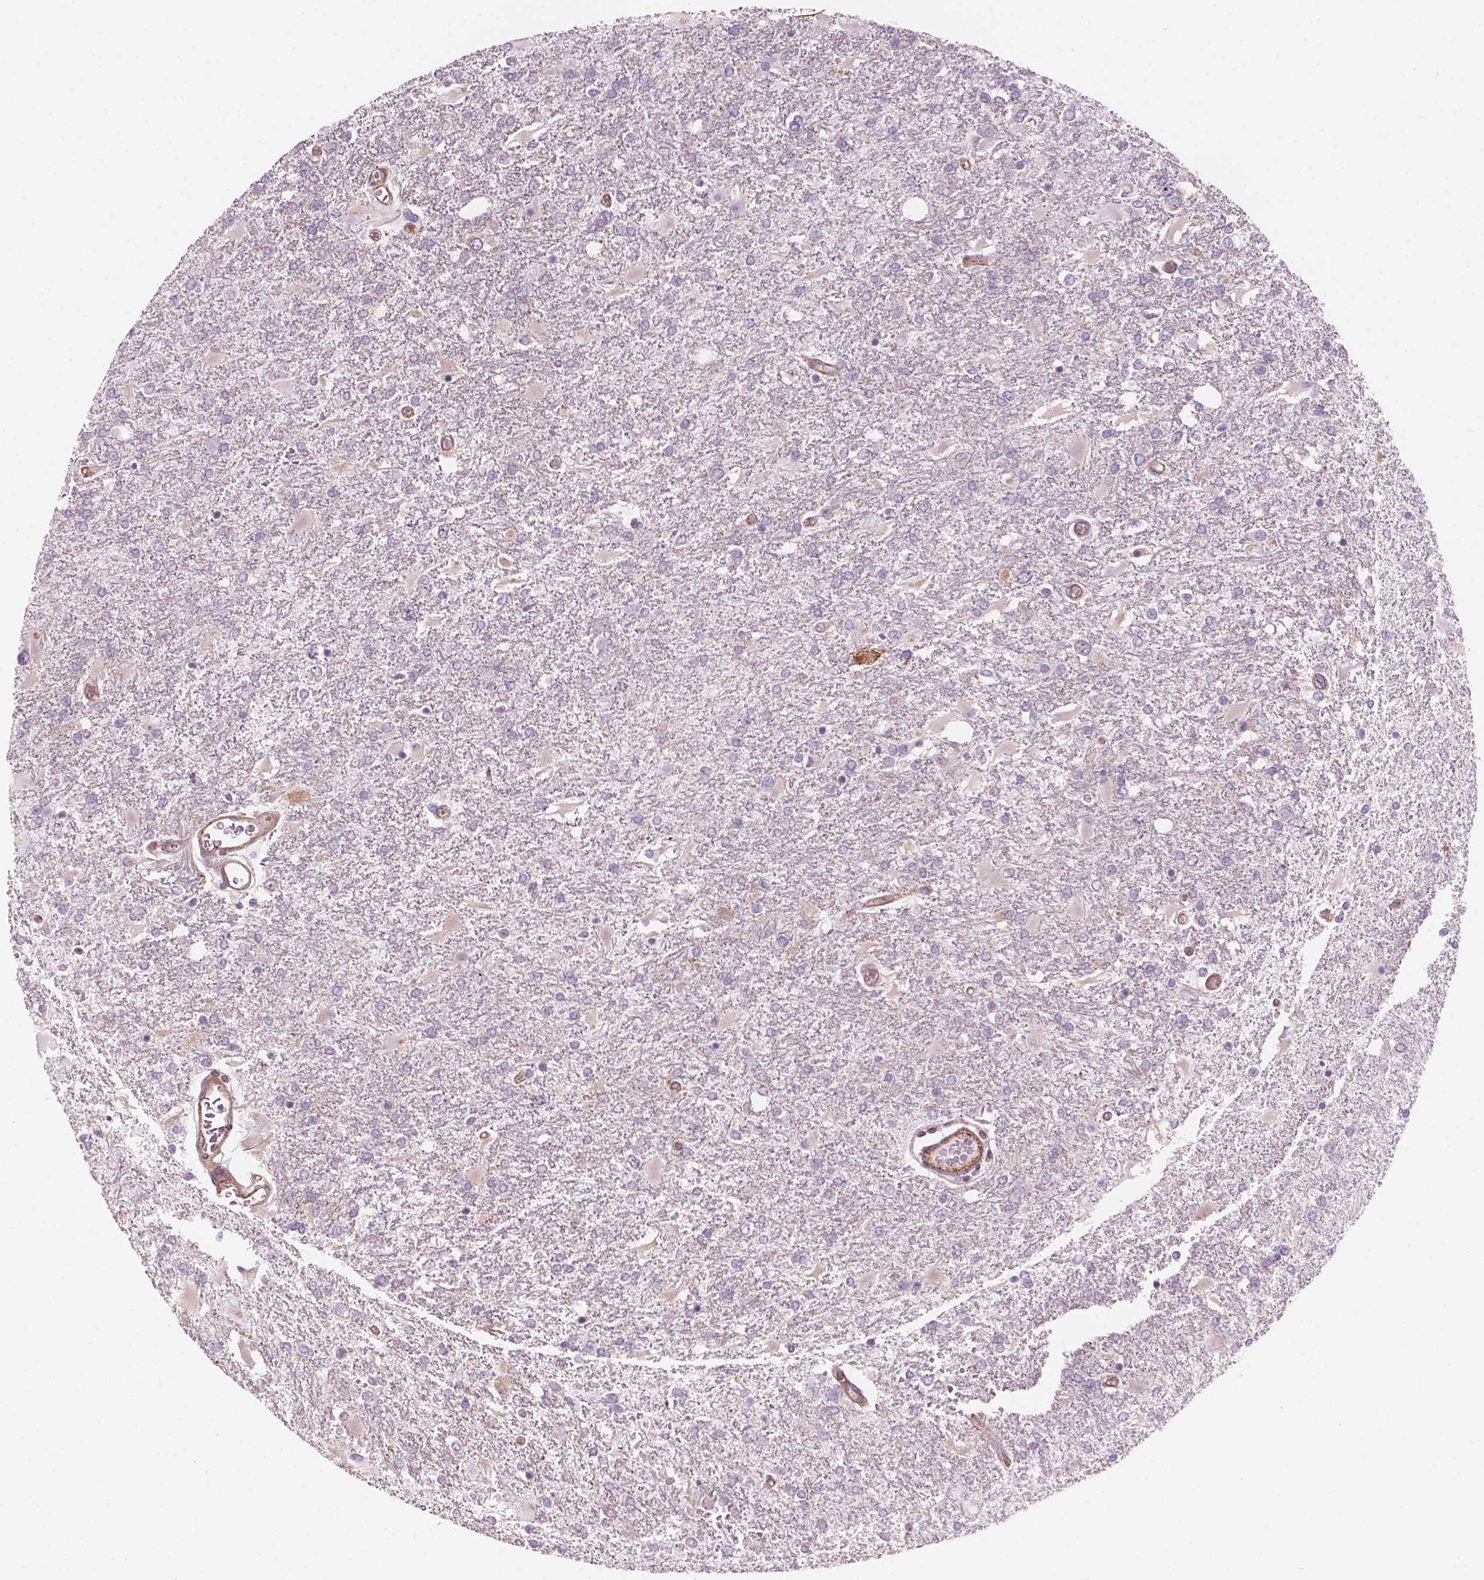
{"staining": {"intensity": "negative", "quantity": "none", "location": "none"}, "tissue": "glioma", "cell_type": "Tumor cells", "image_type": "cancer", "snomed": [{"axis": "morphology", "description": "Glioma, malignant, High grade"}, {"axis": "topography", "description": "Cerebral cortex"}], "caption": "A histopathology image of human glioma is negative for staining in tumor cells.", "gene": "SURF4", "patient": {"sex": "male", "age": 79}}